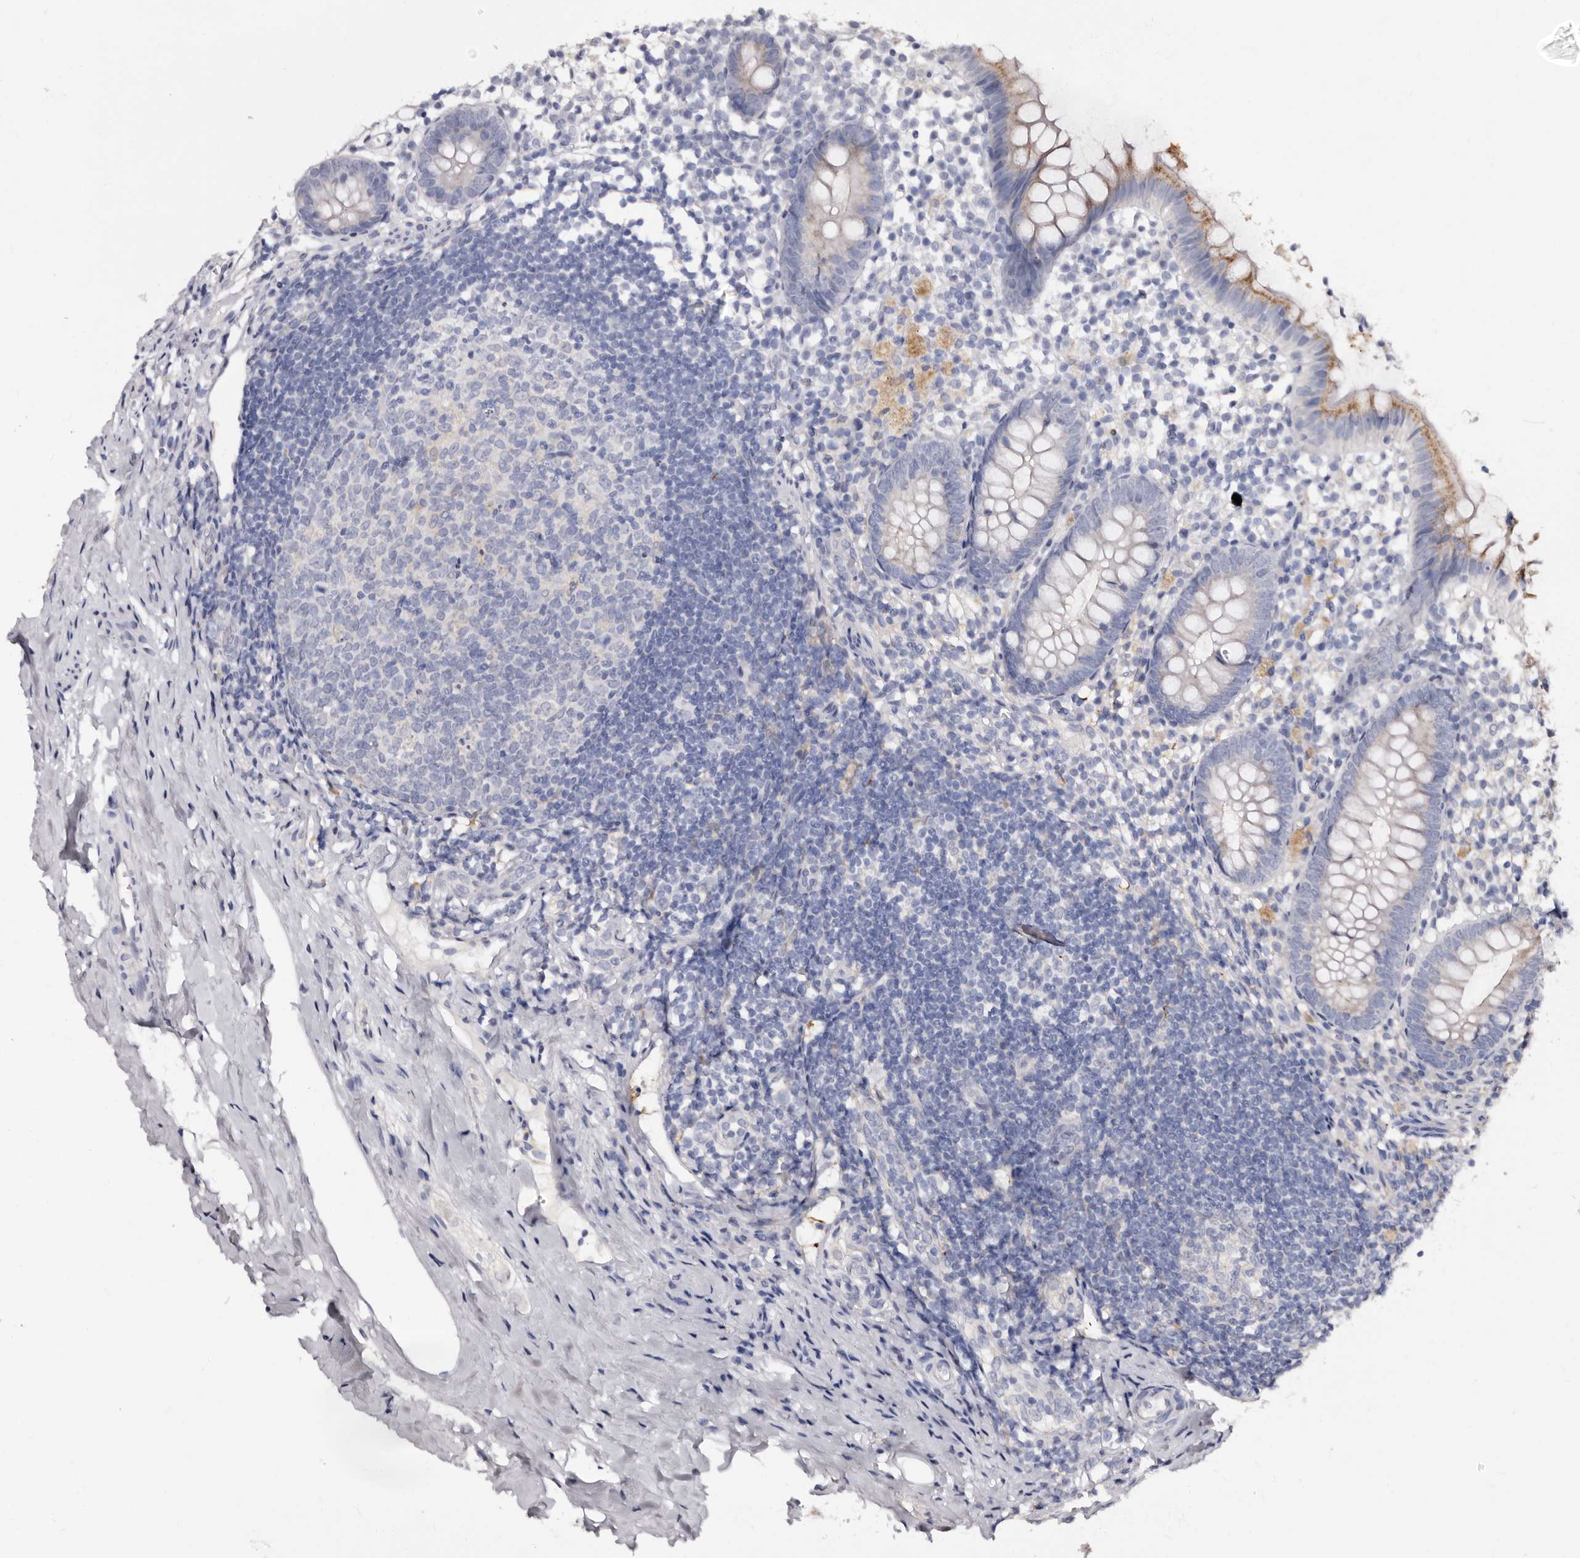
{"staining": {"intensity": "moderate", "quantity": "25%-75%", "location": "cytoplasmic/membranous"}, "tissue": "appendix", "cell_type": "Glandular cells", "image_type": "normal", "snomed": [{"axis": "morphology", "description": "Normal tissue, NOS"}, {"axis": "topography", "description": "Appendix"}], "caption": "A brown stain highlights moderate cytoplasmic/membranous staining of a protein in glandular cells of benign human appendix. The staining is performed using DAB (3,3'-diaminobenzidine) brown chromogen to label protein expression. The nuclei are counter-stained blue using hematoxylin.", "gene": "PTAFR", "patient": {"sex": "female", "age": 20}}